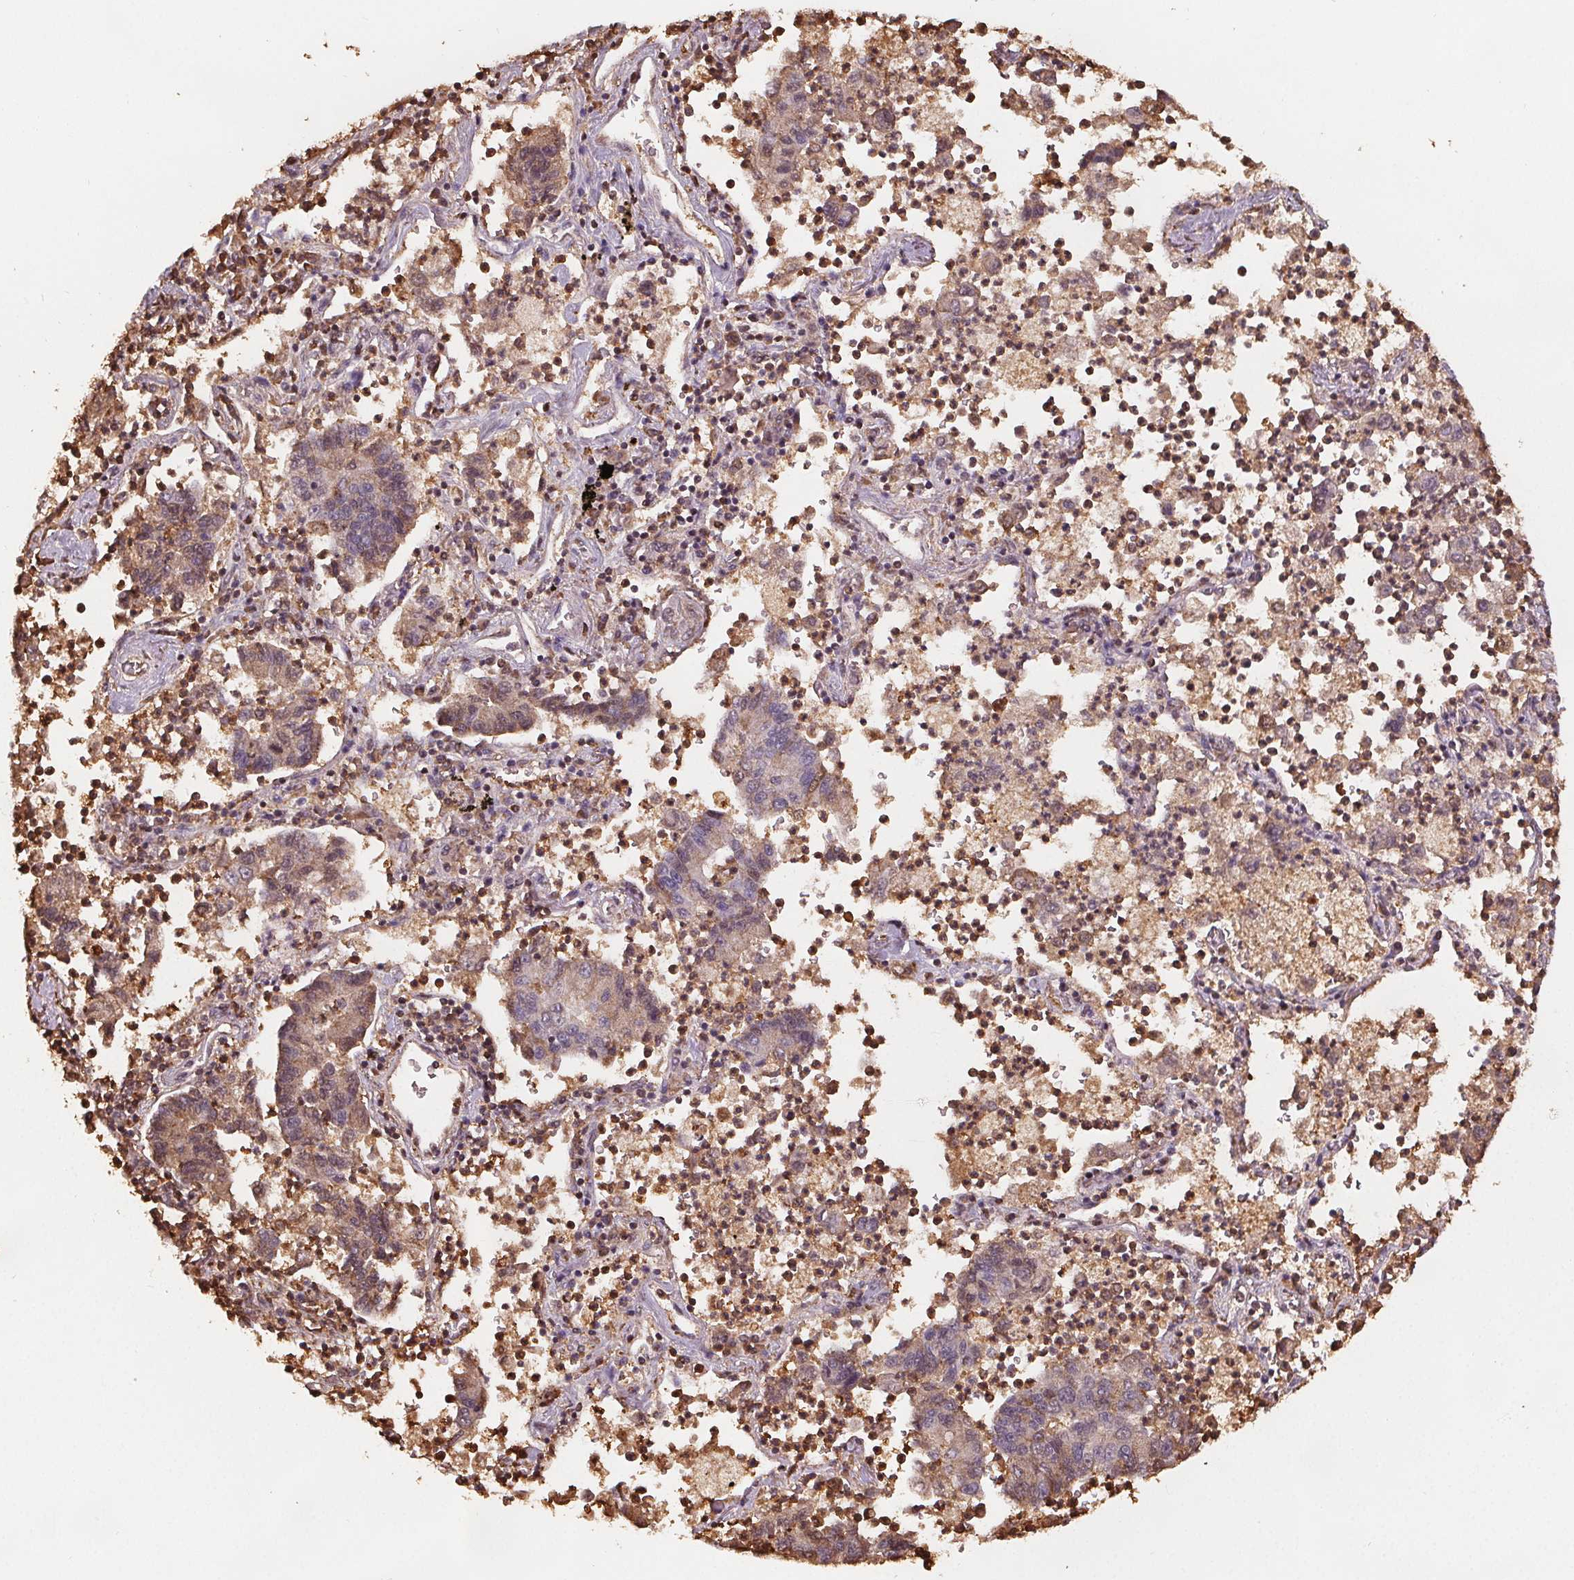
{"staining": {"intensity": "weak", "quantity": ">75%", "location": "cytoplasmic/membranous,nuclear"}, "tissue": "lung cancer", "cell_type": "Tumor cells", "image_type": "cancer", "snomed": [{"axis": "morphology", "description": "Adenocarcinoma, NOS"}, {"axis": "topography", "description": "Lung"}], "caption": "Immunohistochemistry (DAB) staining of adenocarcinoma (lung) shows weak cytoplasmic/membranous and nuclear protein staining in about >75% of tumor cells. (DAB (3,3'-diaminobenzidine) = brown stain, brightfield microscopy at high magnification).", "gene": "ENO1", "patient": {"sex": "female", "age": 57}}